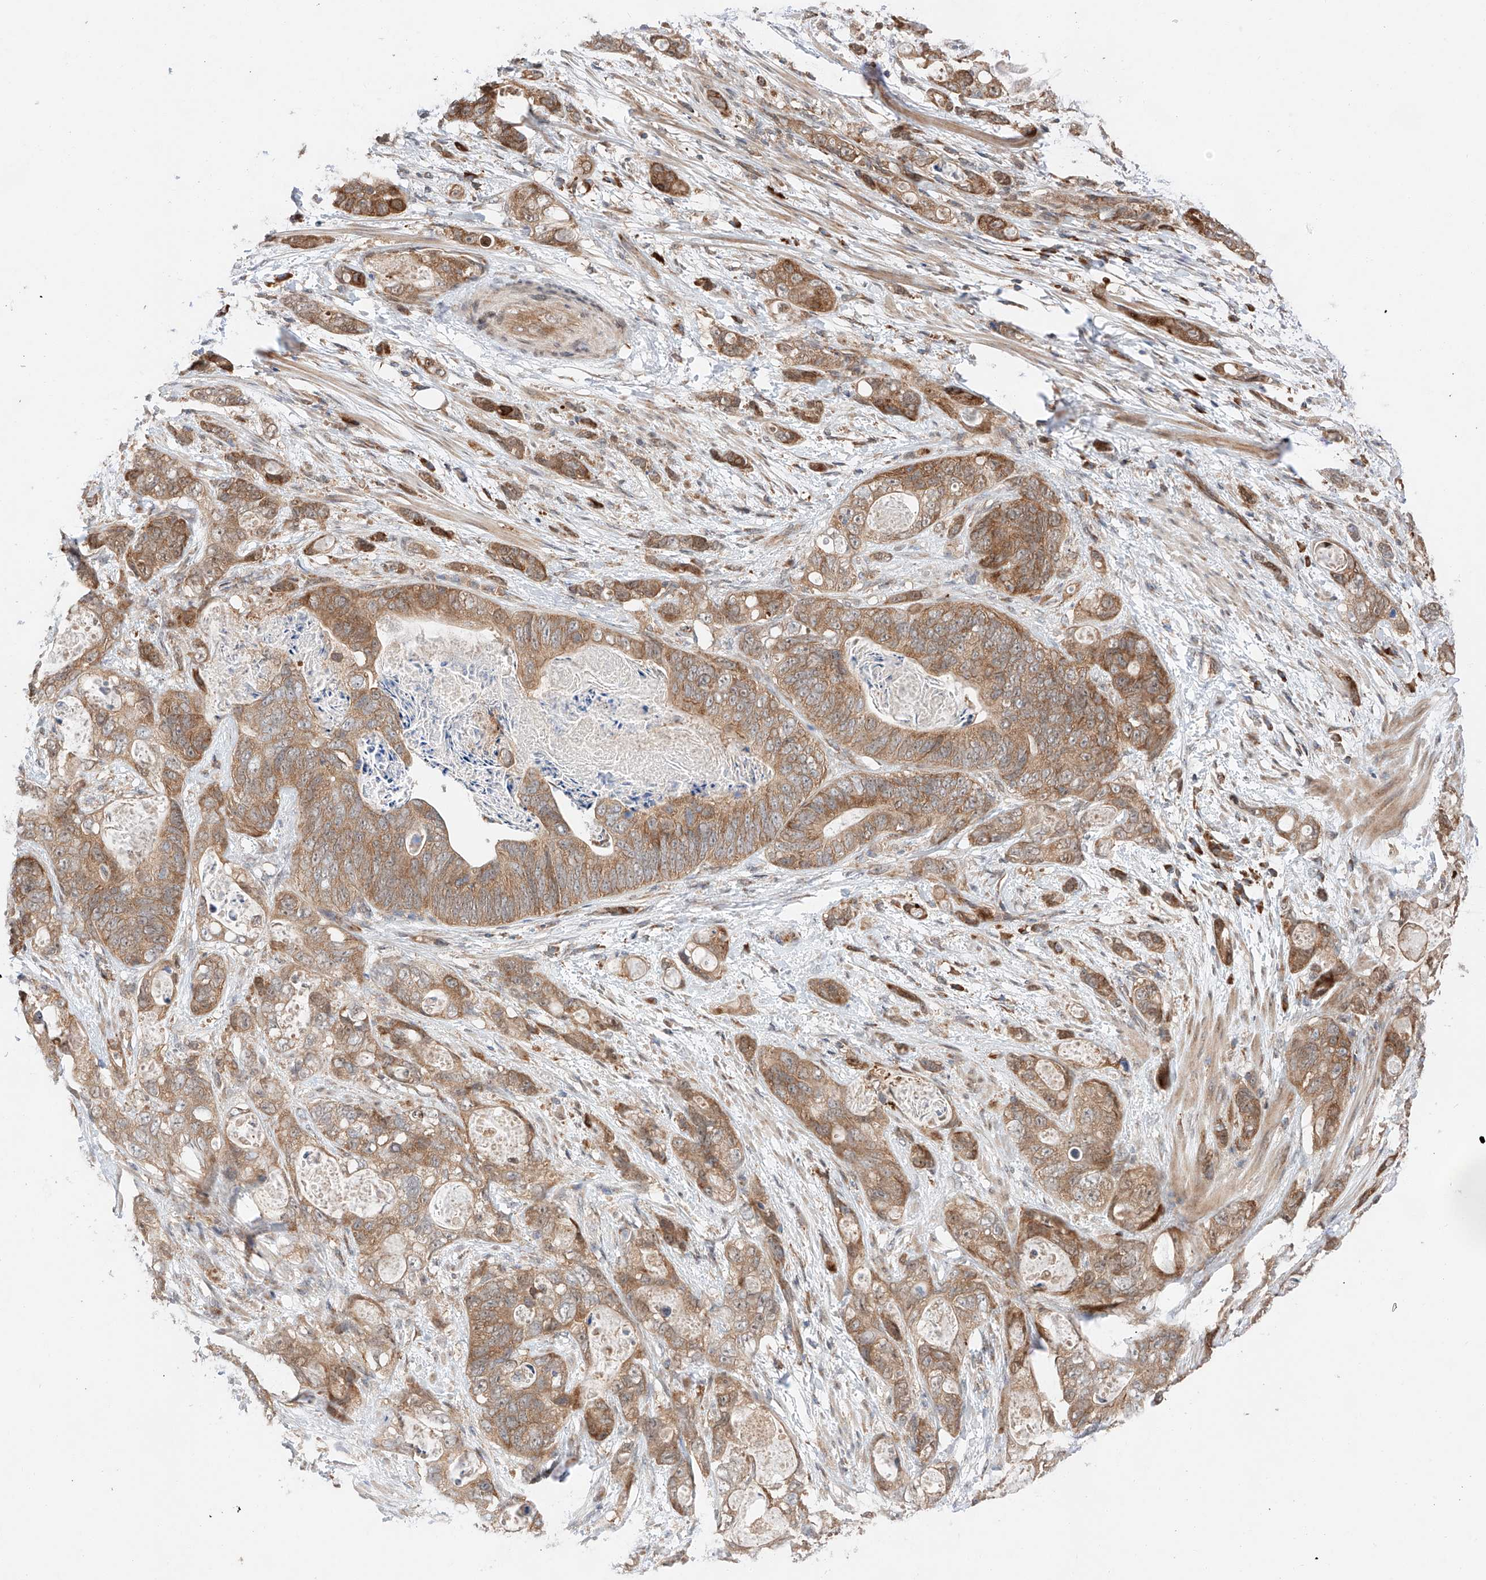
{"staining": {"intensity": "moderate", "quantity": ">75%", "location": "cytoplasmic/membranous"}, "tissue": "stomach cancer", "cell_type": "Tumor cells", "image_type": "cancer", "snomed": [{"axis": "morphology", "description": "Normal tissue, NOS"}, {"axis": "morphology", "description": "Adenocarcinoma, NOS"}, {"axis": "topography", "description": "Stomach"}], "caption": "Stomach cancer (adenocarcinoma) stained with DAB immunohistochemistry (IHC) reveals medium levels of moderate cytoplasmic/membranous positivity in approximately >75% of tumor cells. (Brightfield microscopy of DAB IHC at high magnification).", "gene": "RUSC1", "patient": {"sex": "female", "age": 89}}